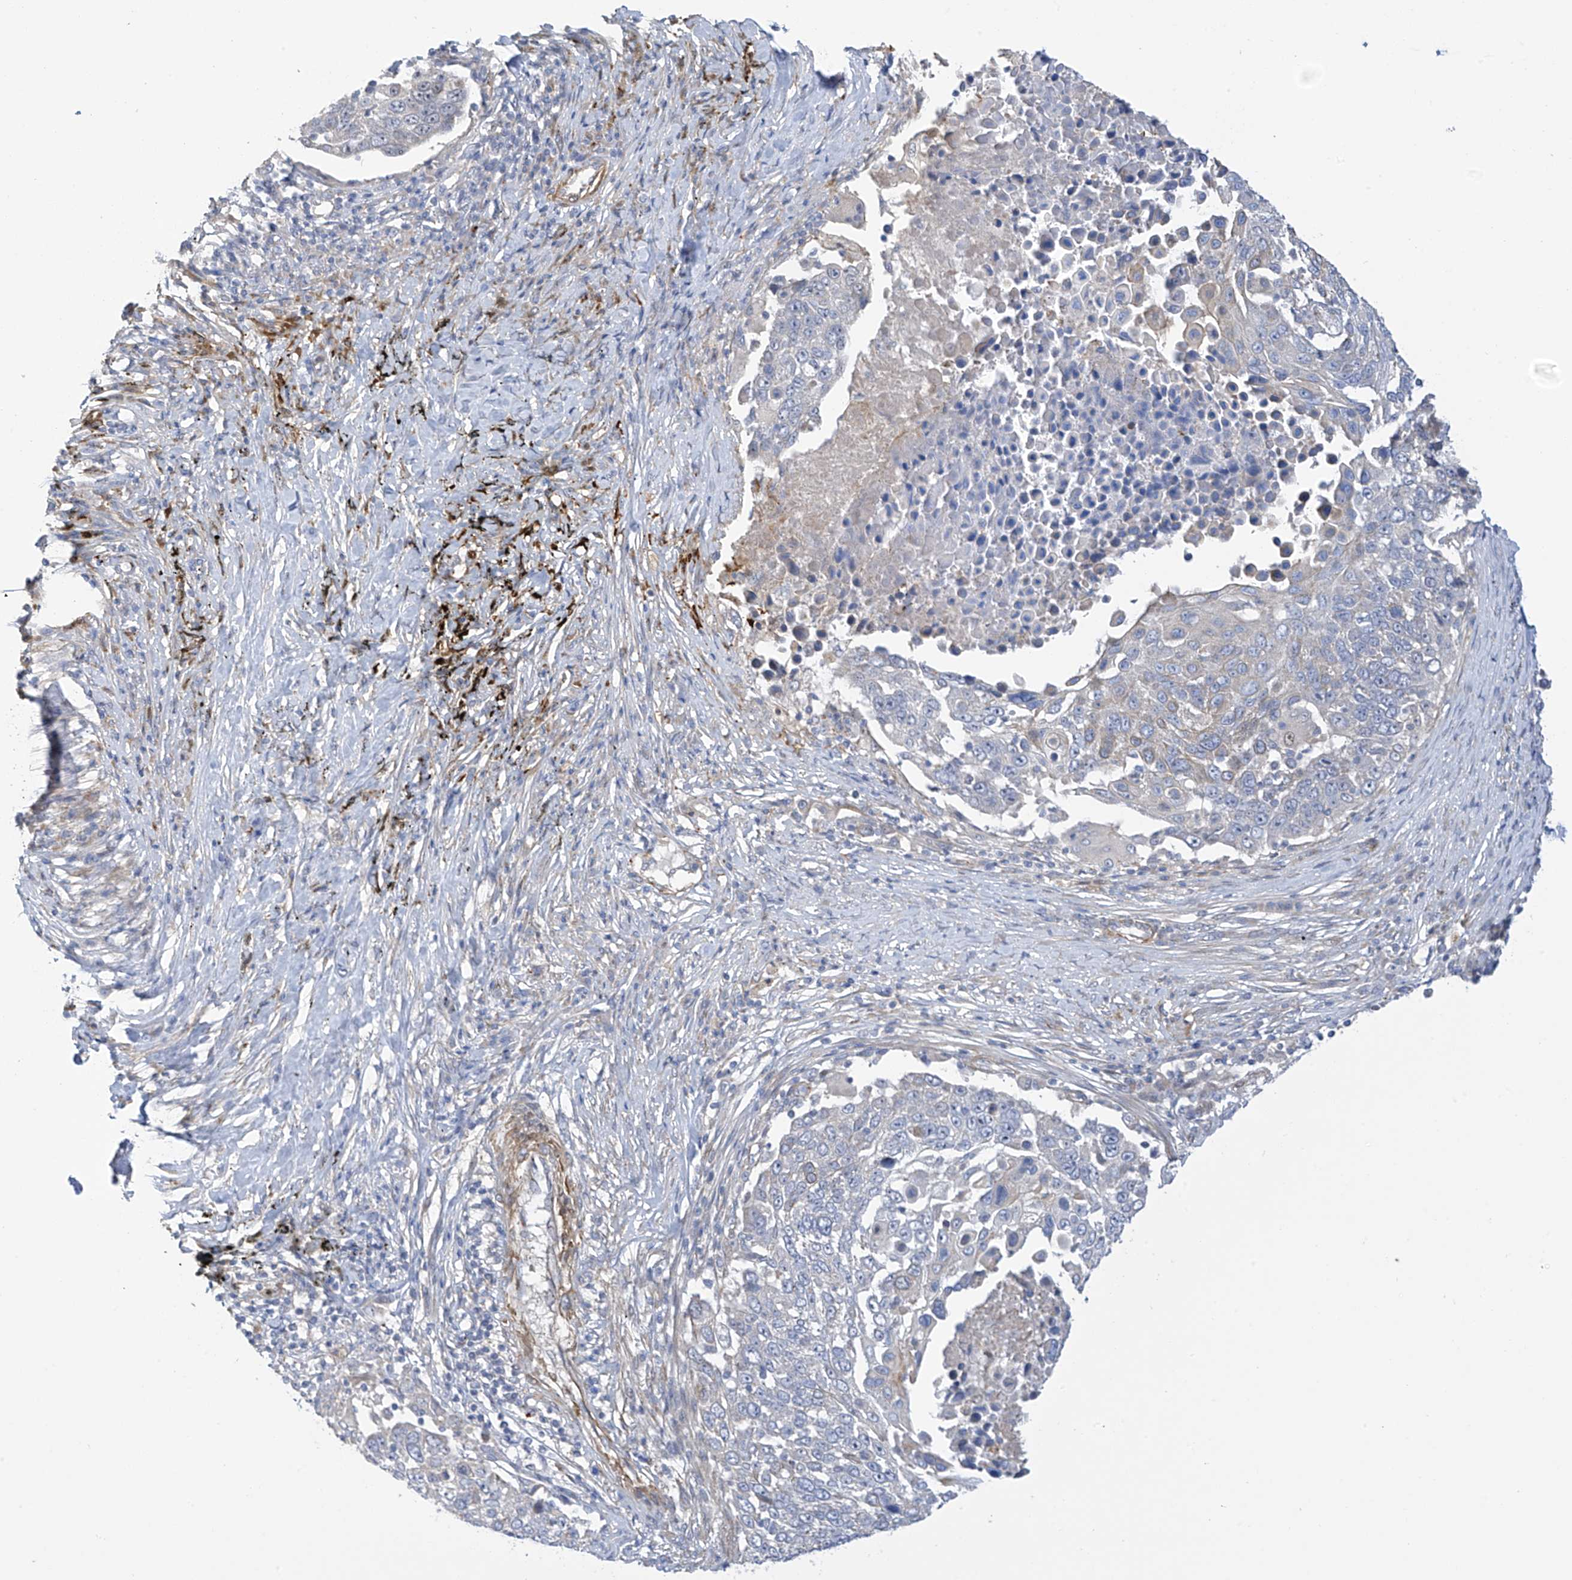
{"staining": {"intensity": "weak", "quantity": "<25%", "location": "cytoplasmic/membranous"}, "tissue": "lung cancer", "cell_type": "Tumor cells", "image_type": "cancer", "snomed": [{"axis": "morphology", "description": "Squamous cell carcinoma, NOS"}, {"axis": "topography", "description": "Lung"}], "caption": "A photomicrograph of squamous cell carcinoma (lung) stained for a protein displays no brown staining in tumor cells.", "gene": "ZNF641", "patient": {"sex": "male", "age": 66}}